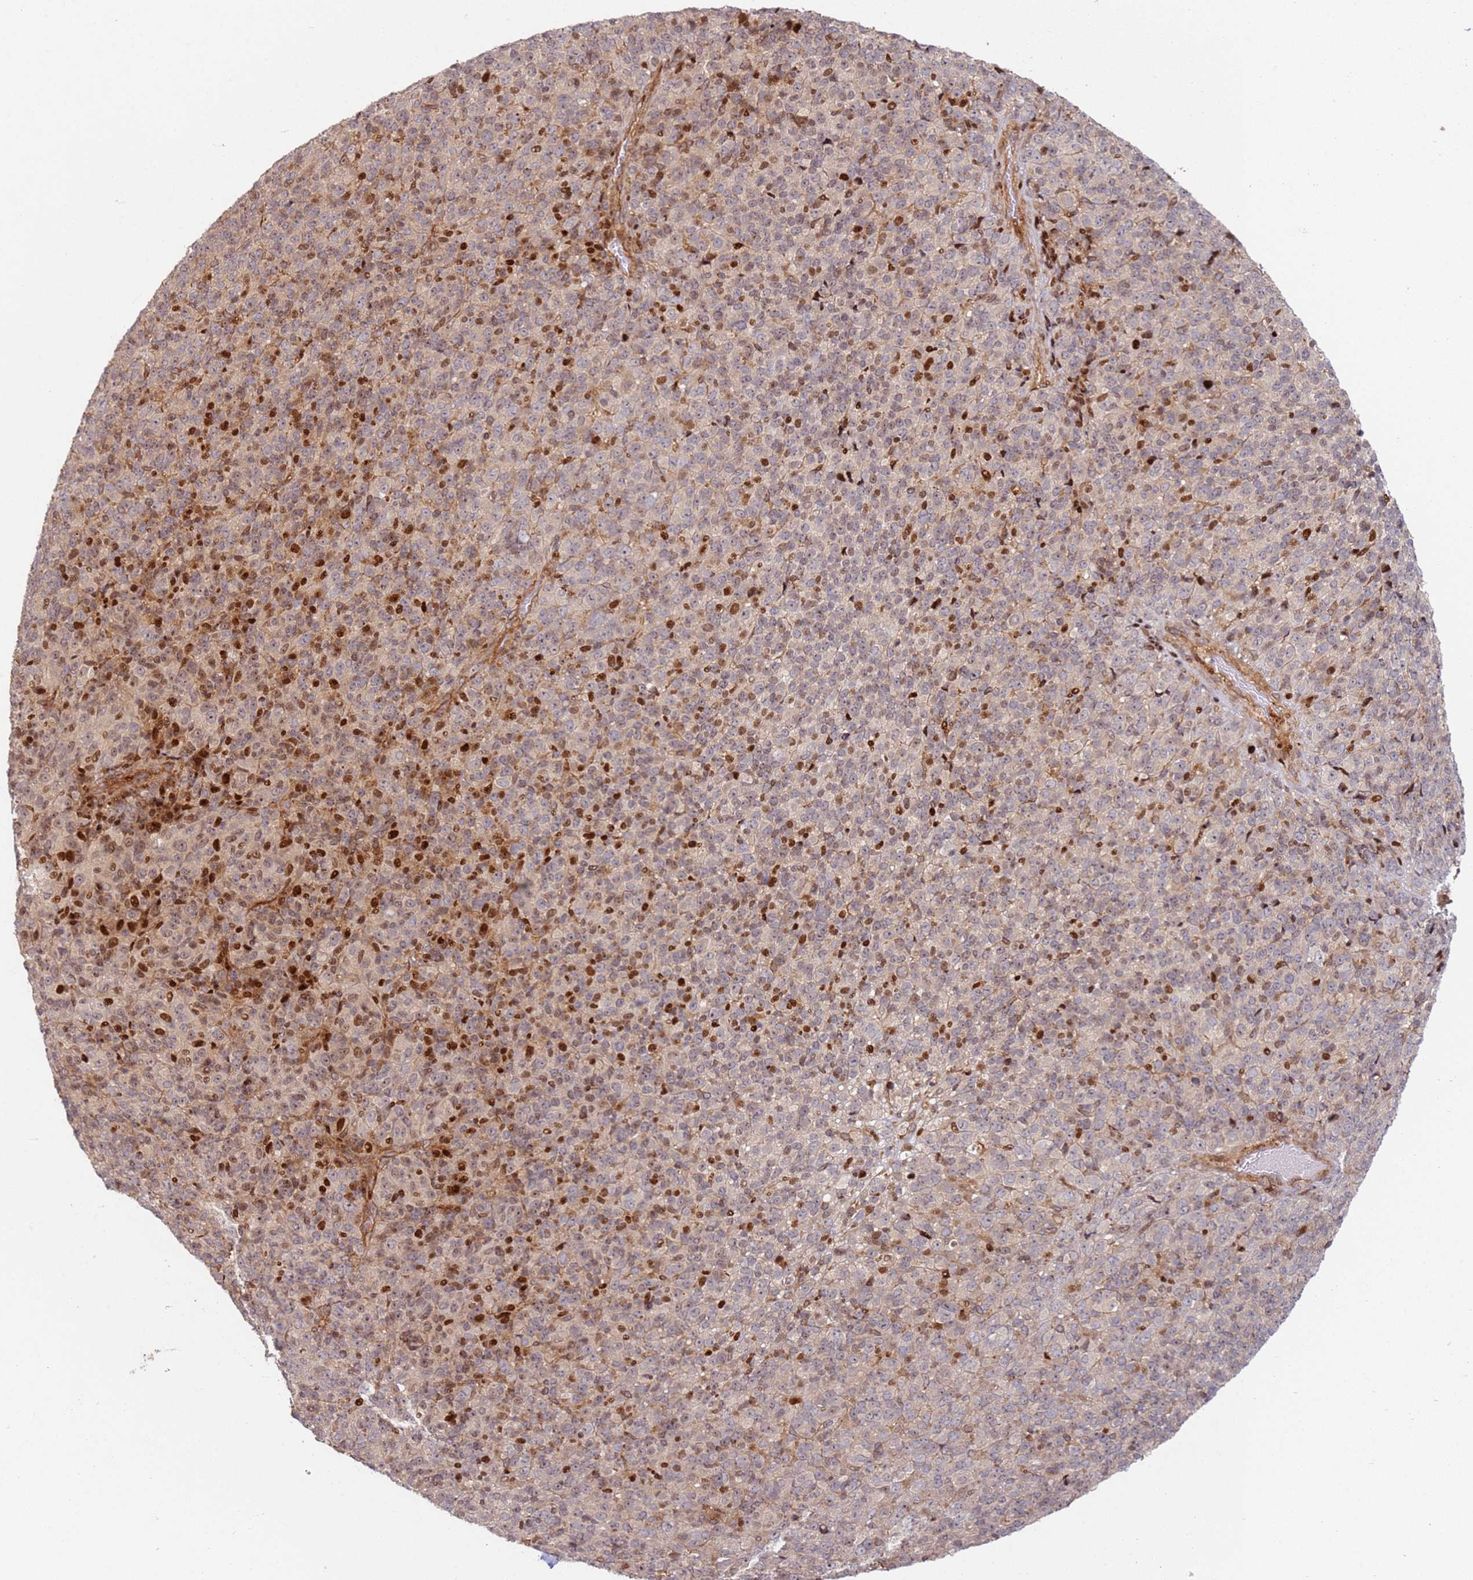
{"staining": {"intensity": "strong", "quantity": "25%-75%", "location": "nuclear"}, "tissue": "melanoma", "cell_type": "Tumor cells", "image_type": "cancer", "snomed": [{"axis": "morphology", "description": "Malignant melanoma, Metastatic site"}, {"axis": "topography", "description": "Brain"}], "caption": "Melanoma stained with IHC displays strong nuclear staining in about 25%-75% of tumor cells.", "gene": "TMEM233", "patient": {"sex": "female", "age": 56}}